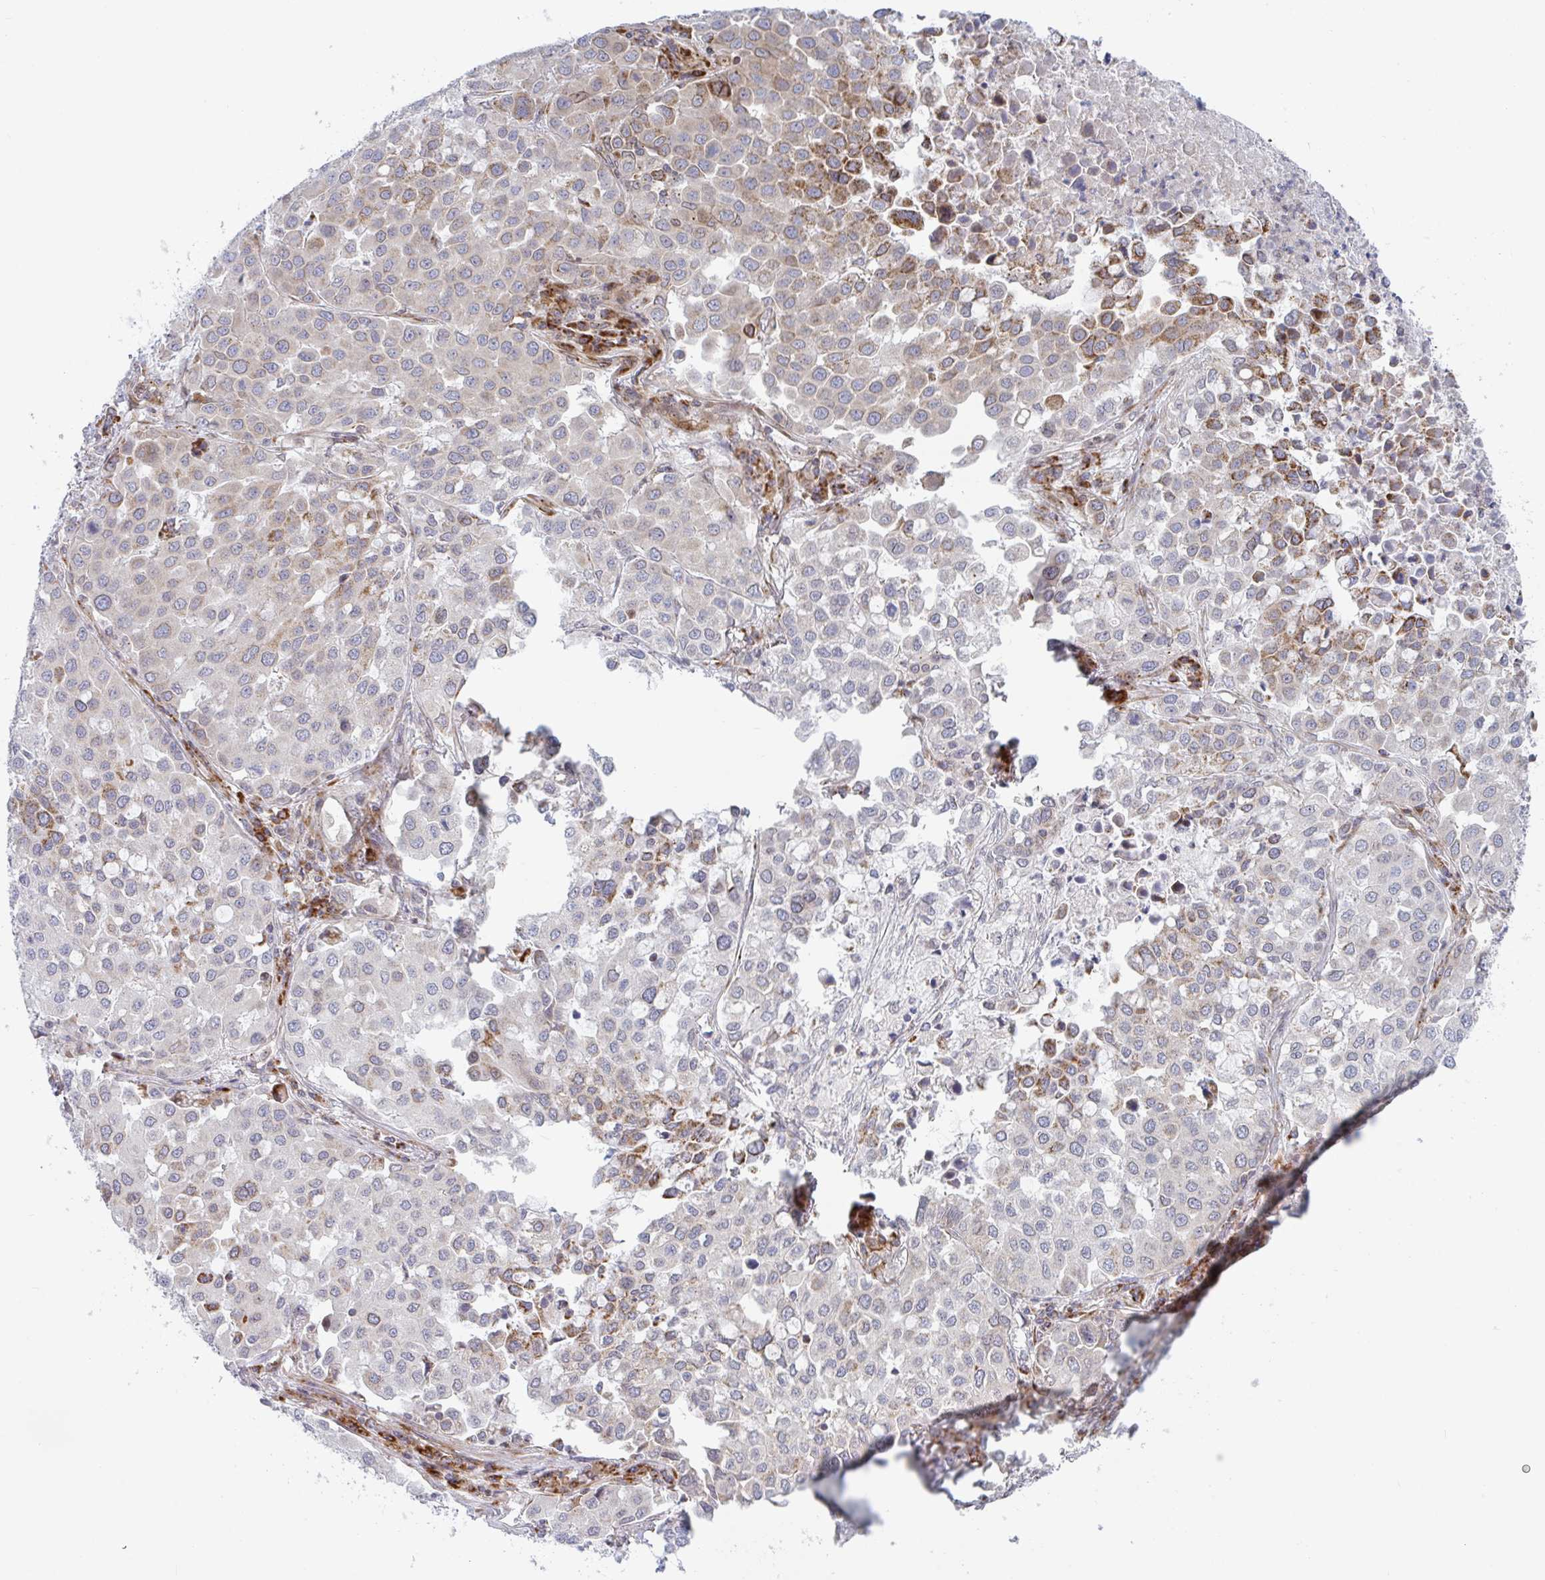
{"staining": {"intensity": "moderate", "quantity": "<25%", "location": "cytoplasmic/membranous"}, "tissue": "lung cancer", "cell_type": "Tumor cells", "image_type": "cancer", "snomed": [{"axis": "morphology", "description": "Adenocarcinoma, NOS"}, {"axis": "morphology", "description": "Adenocarcinoma, metastatic, NOS"}, {"axis": "topography", "description": "Lymph node"}, {"axis": "topography", "description": "Lung"}], "caption": "Immunohistochemical staining of lung cancer demonstrates low levels of moderate cytoplasmic/membranous protein positivity in approximately <25% of tumor cells. The protein of interest is stained brown, and the nuclei are stained in blue (DAB (3,3'-diaminobenzidine) IHC with brightfield microscopy, high magnification).", "gene": "PRKCH", "patient": {"sex": "female", "age": 65}}